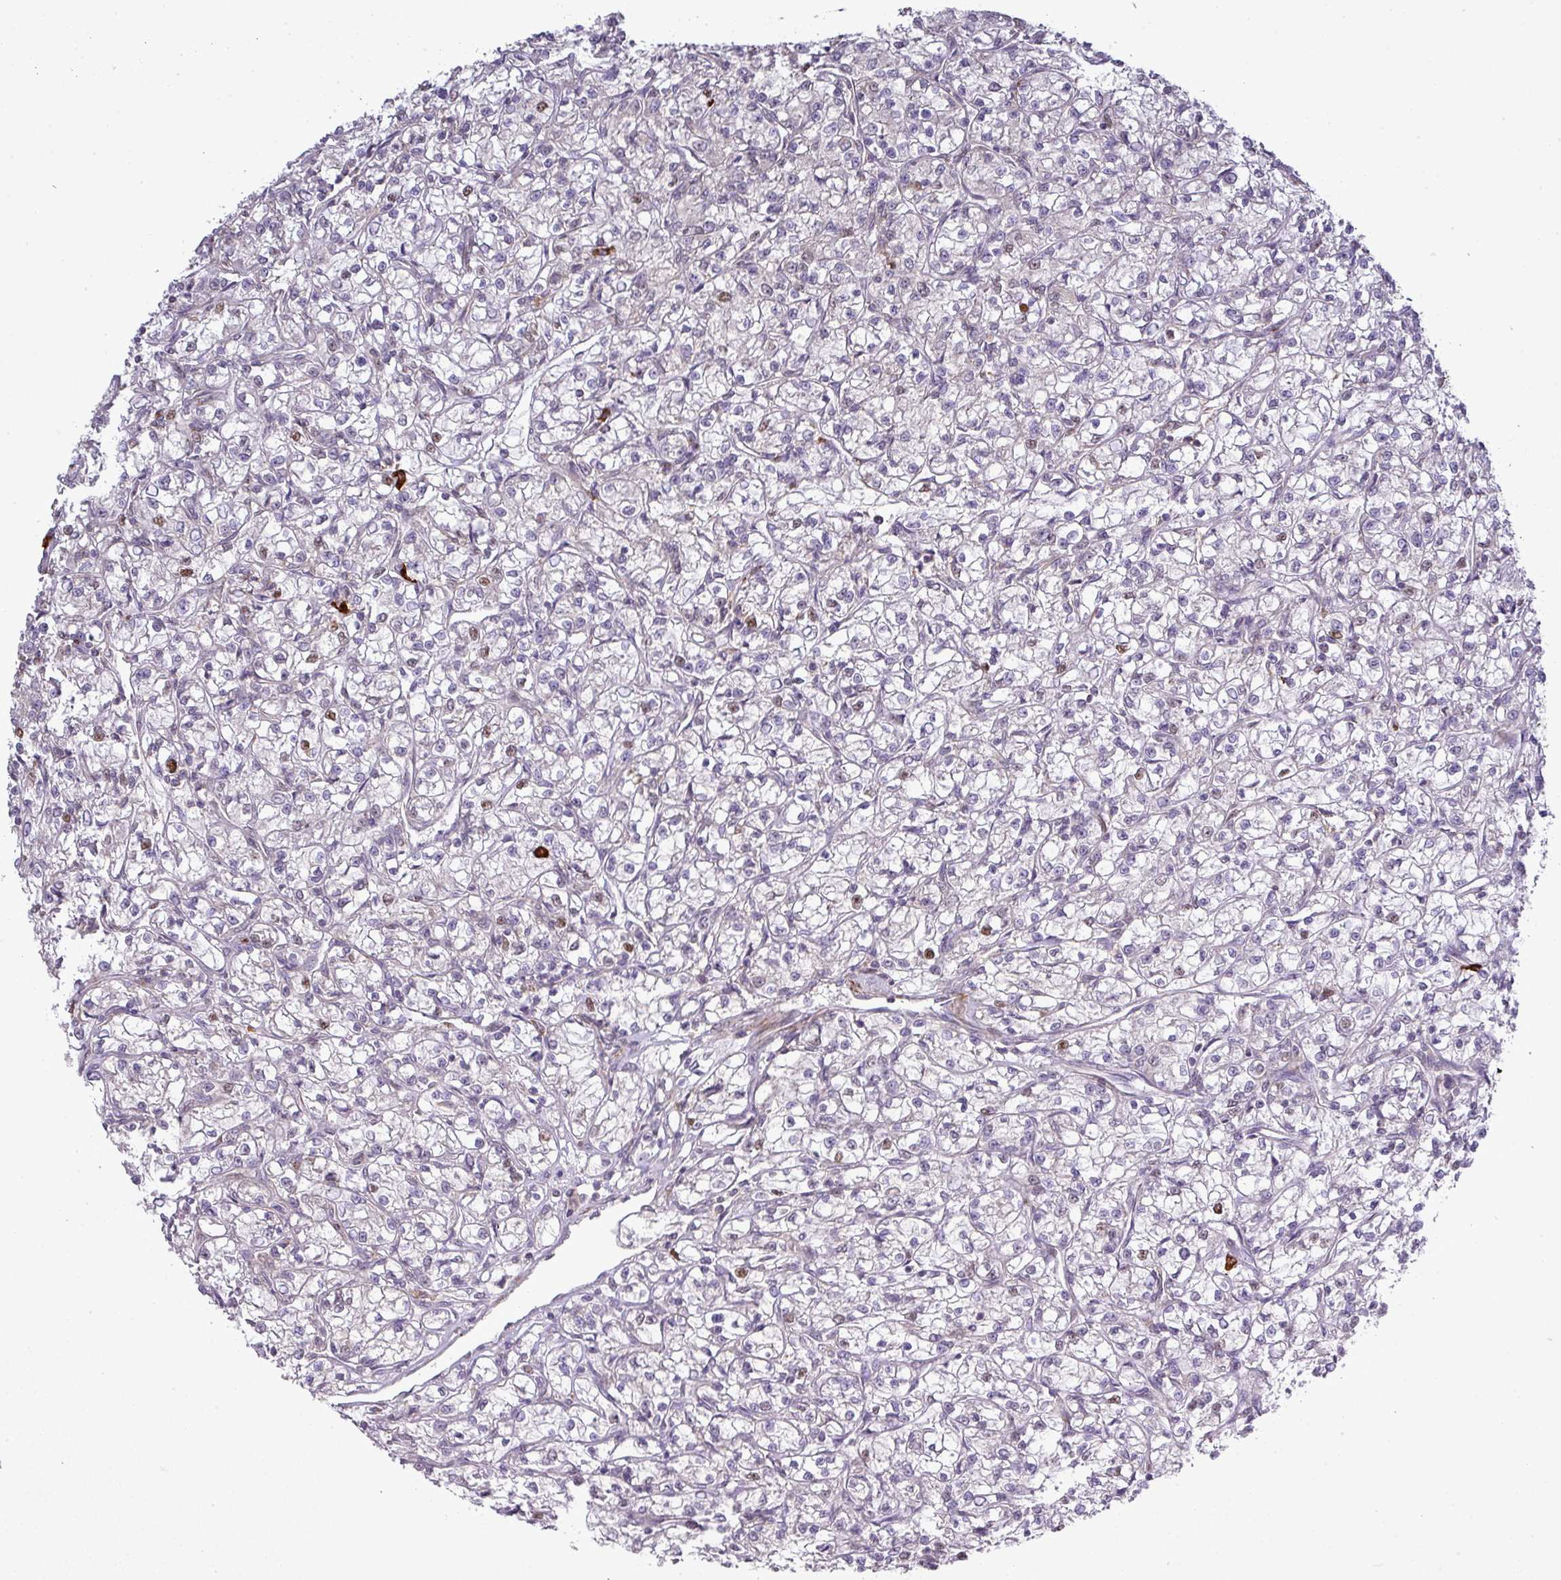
{"staining": {"intensity": "negative", "quantity": "none", "location": "none"}, "tissue": "renal cancer", "cell_type": "Tumor cells", "image_type": "cancer", "snomed": [{"axis": "morphology", "description": "Adenocarcinoma, NOS"}, {"axis": "topography", "description": "Kidney"}], "caption": "Renal cancer was stained to show a protein in brown. There is no significant staining in tumor cells.", "gene": "TPRA1", "patient": {"sex": "female", "age": 59}}